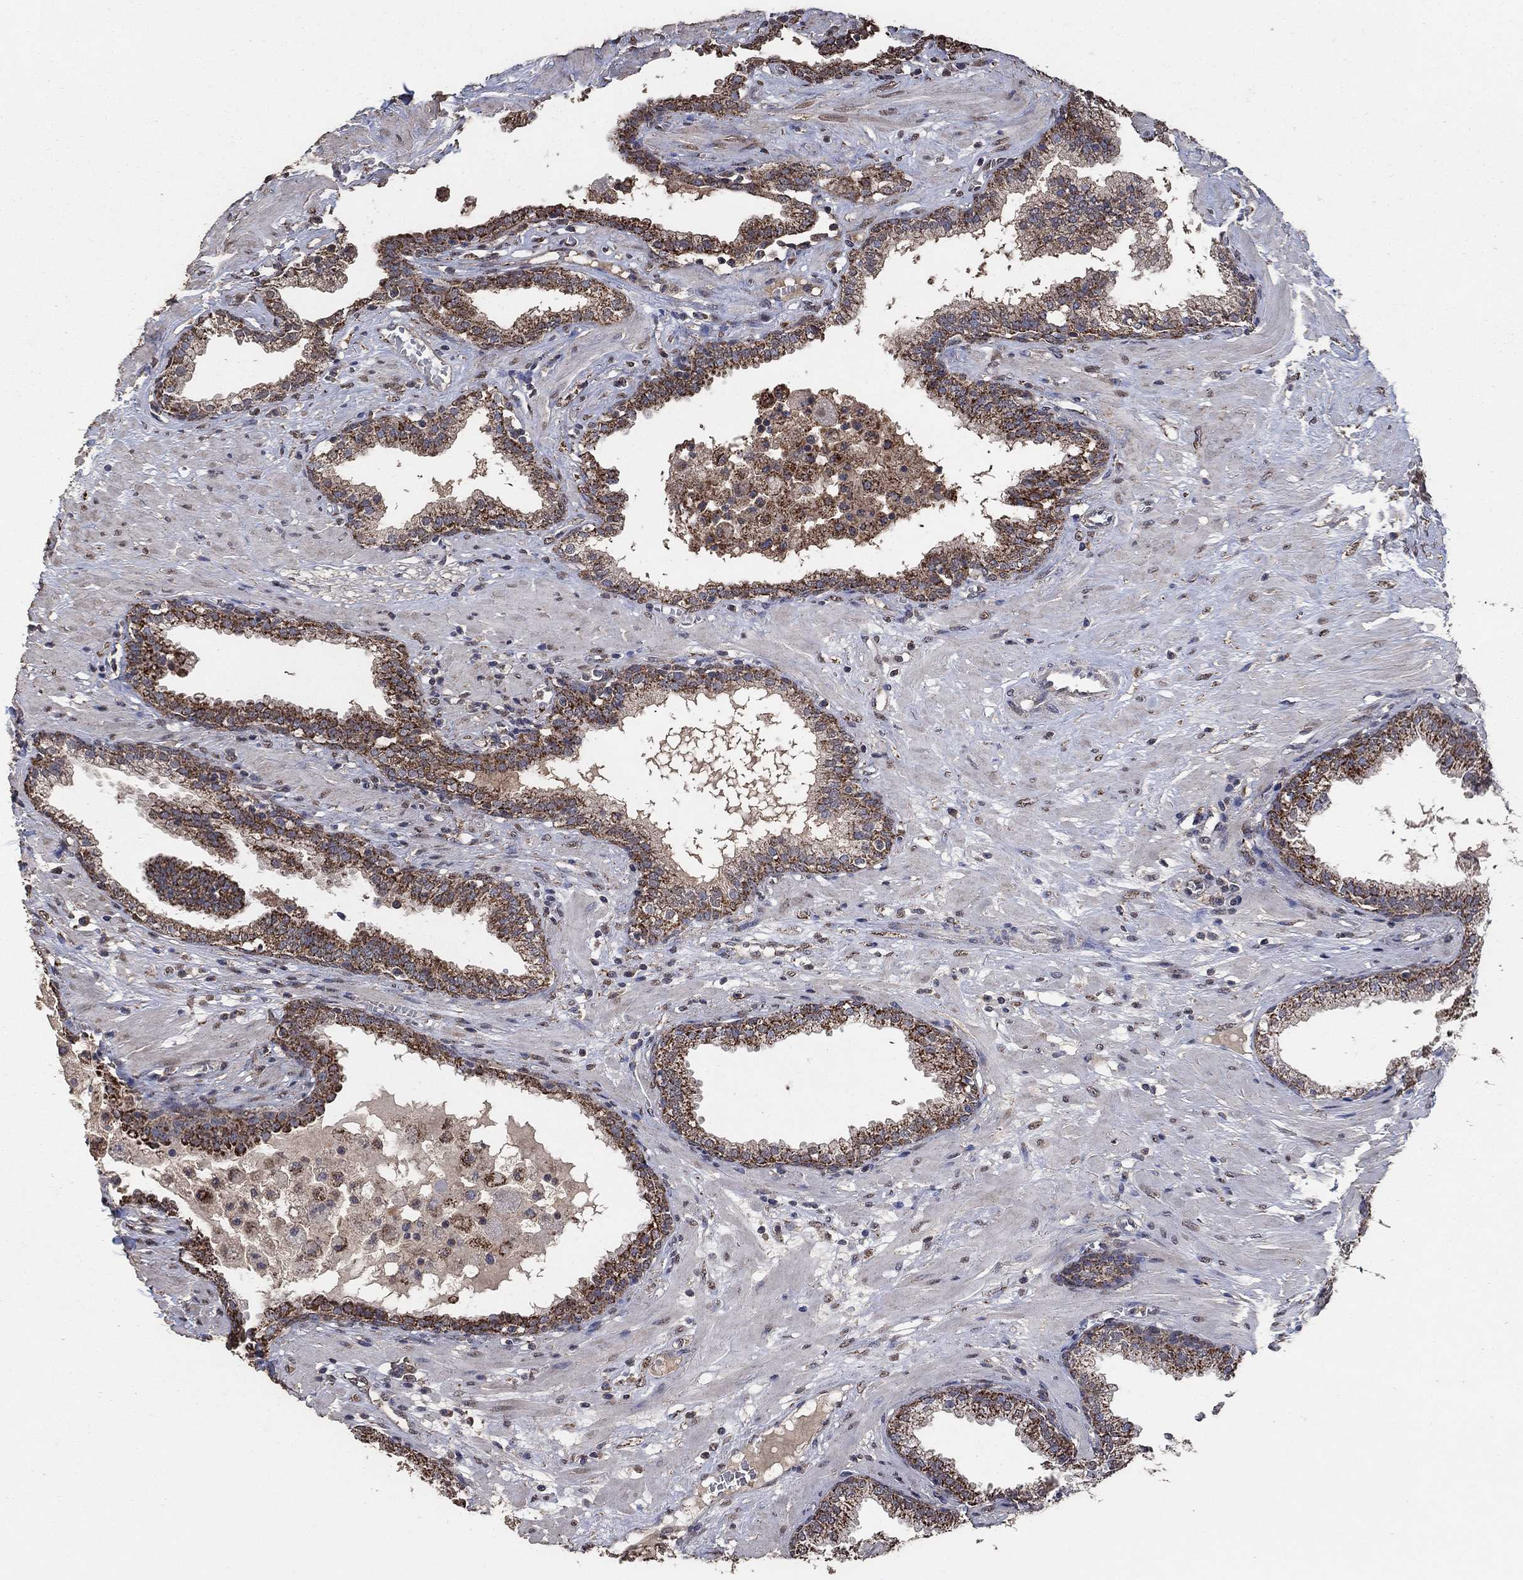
{"staining": {"intensity": "strong", "quantity": "25%-75%", "location": "cytoplasmic/membranous"}, "tissue": "prostate", "cell_type": "Glandular cells", "image_type": "normal", "snomed": [{"axis": "morphology", "description": "Normal tissue, NOS"}, {"axis": "topography", "description": "Prostate"}], "caption": "A high-resolution histopathology image shows immunohistochemistry (IHC) staining of normal prostate, which demonstrates strong cytoplasmic/membranous positivity in approximately 25%-75% of glandular cells.", "gene": "MRPS24", "patient": {"sex": "male", "age": 64}}